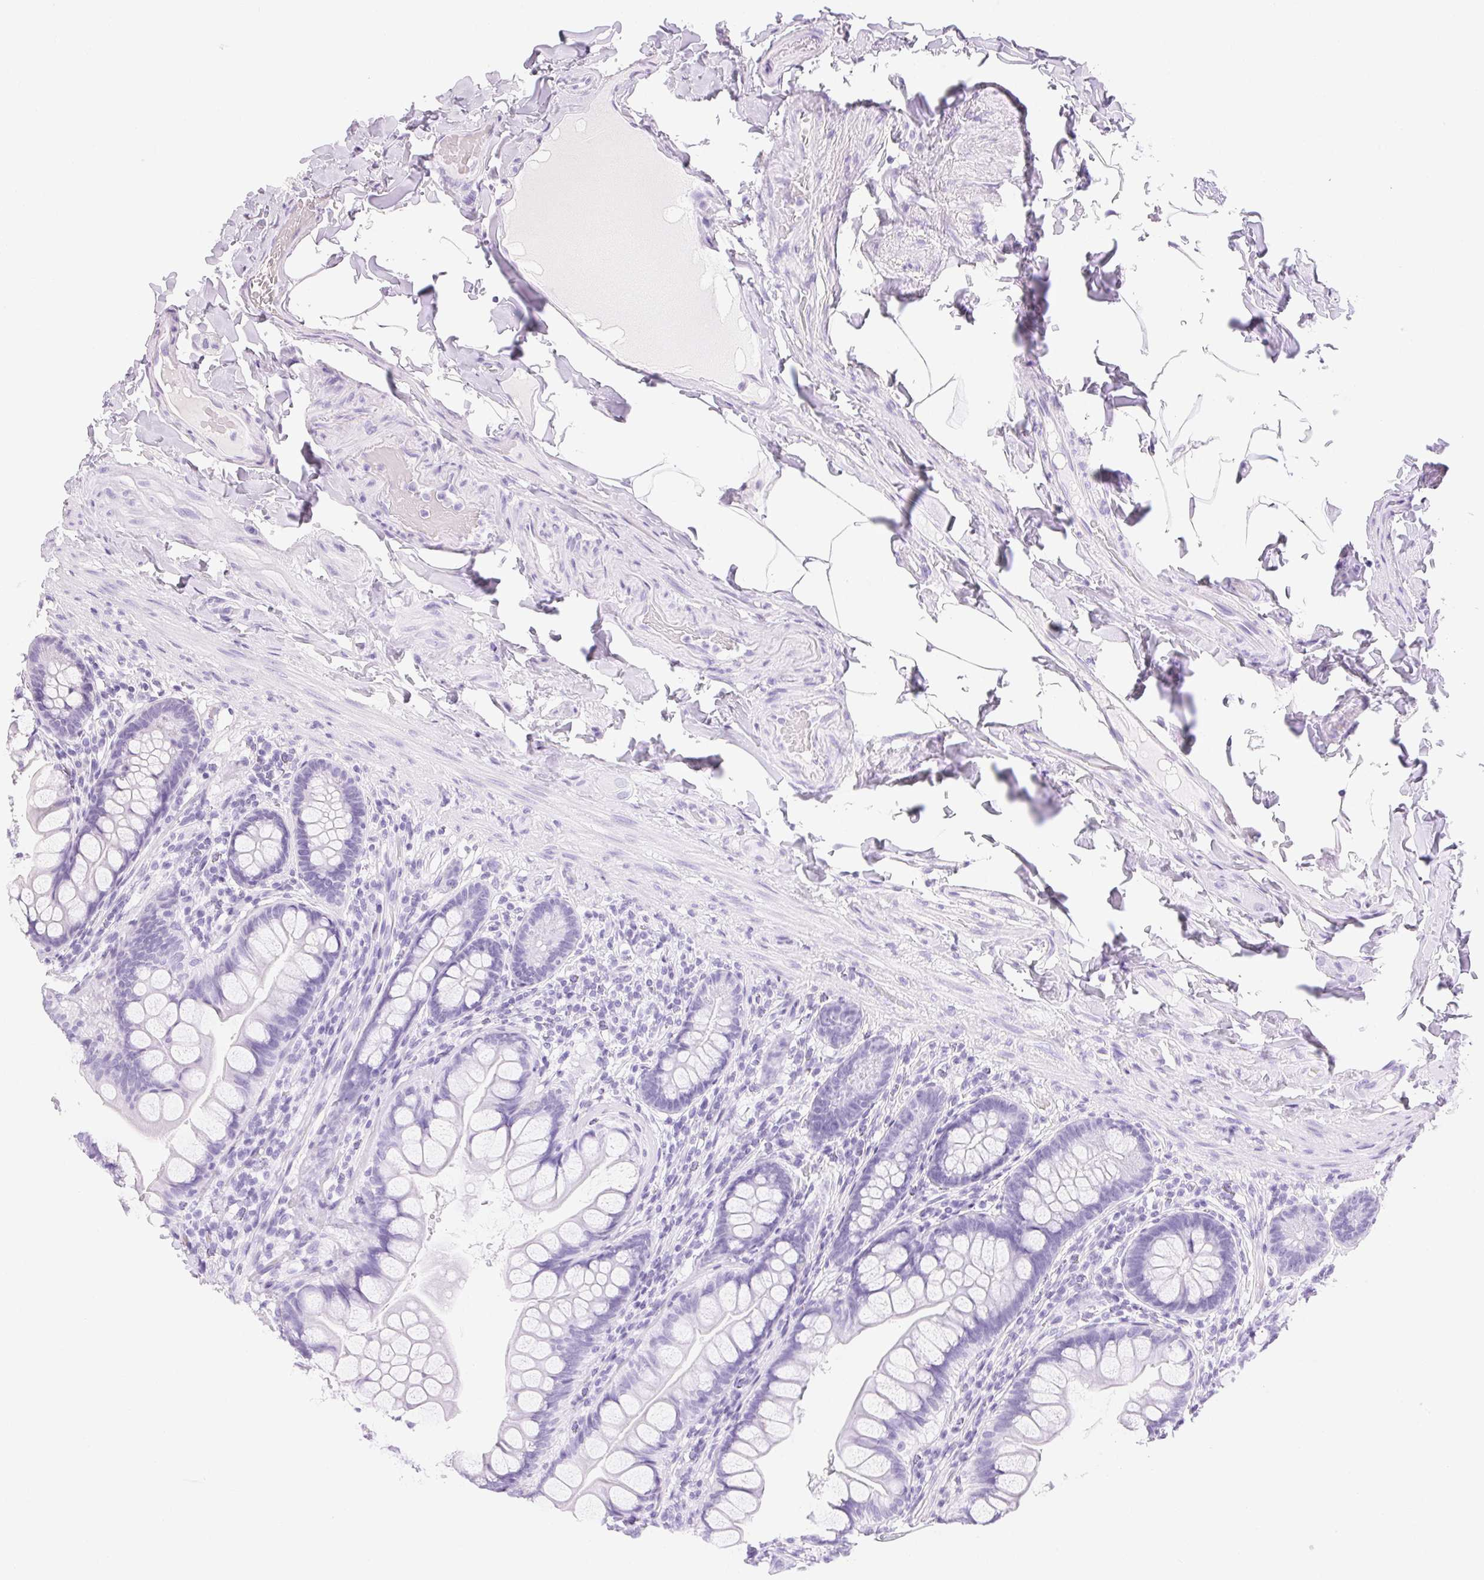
{"staining": {"intensity": "negative", "quantity": "none", "location": "none"}, "tissue": "small intestine", "cell_type": "Glandular cells", "image_type": "normal", "snomed": [{"axis": "morphology", "description": "Normal tissue, NOS"}, {"axis": "topography", "description": "Small intestine"}], "caption": "This image is of normal small intestine stained with immunohistochemistry to label a protein in brown with the nuclei are counter-stained blue. There is no staining in glandular cells.", "gene": "CLDN16", "patient": {"sex": "male", "age": 70}}